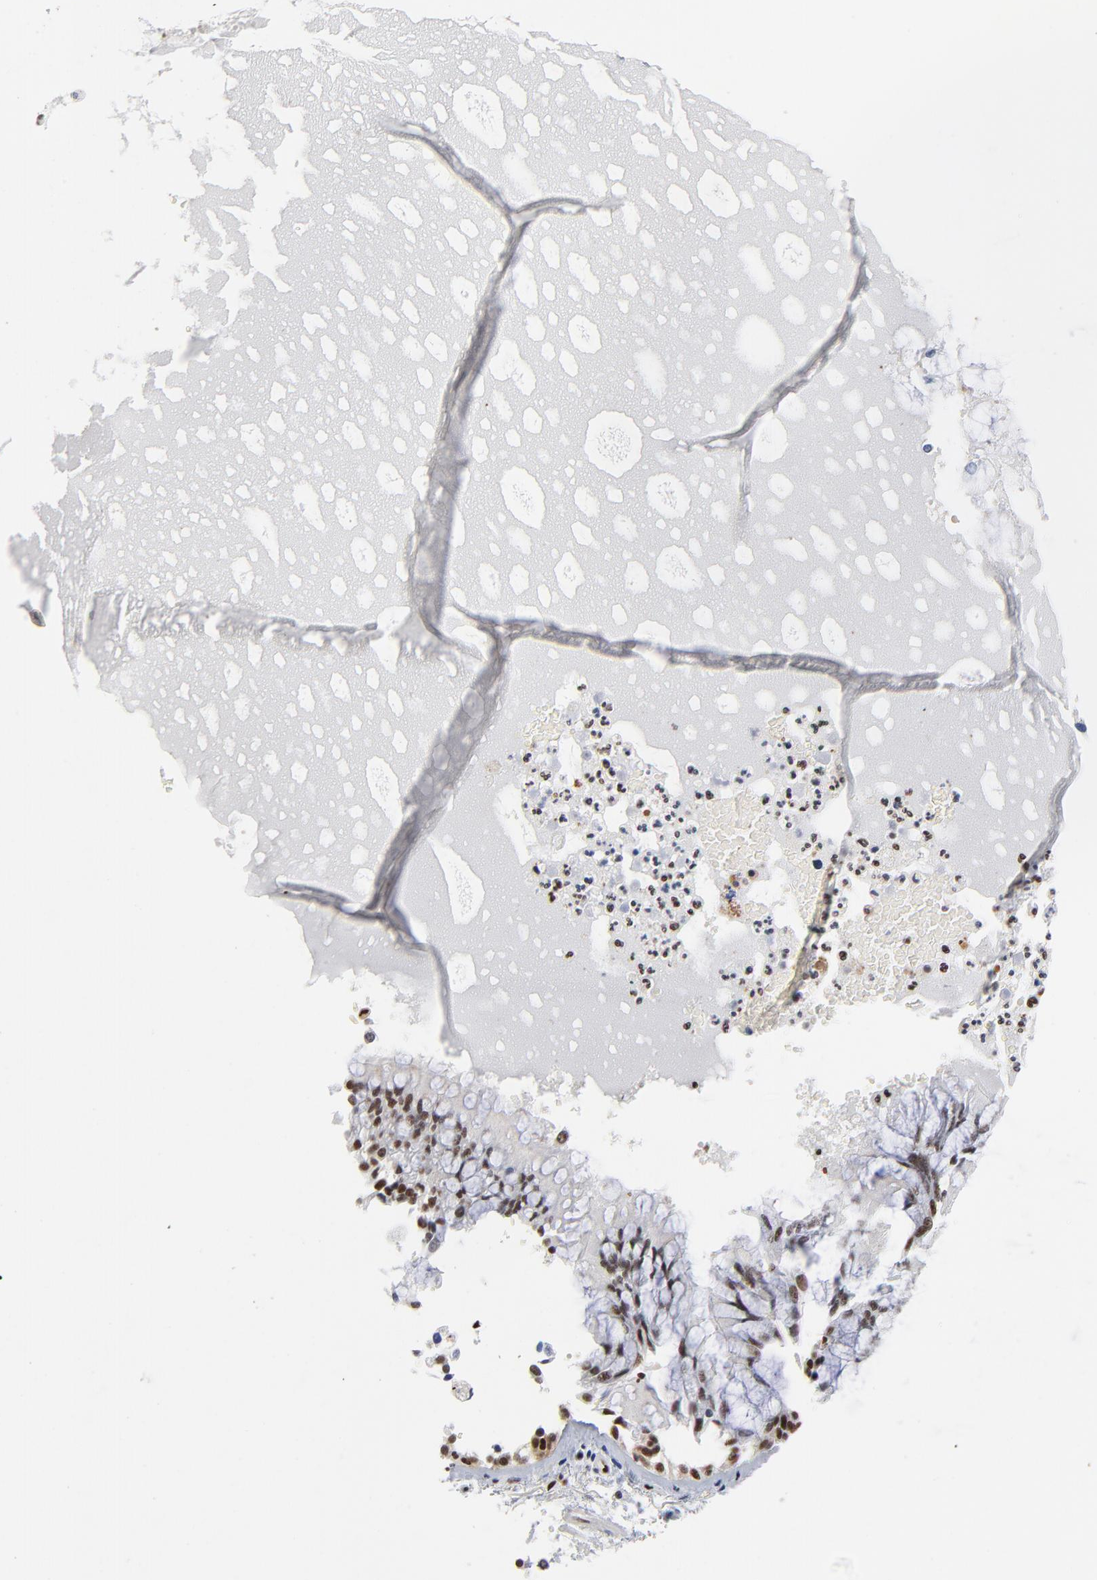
{"staining": {"intensity": "strong", "quantity": ">75%", "location": "nuclear"}, "tissue": "bronchus", "cell_type": "Respiratory epithelial cells", "image_type": "normal", "snomed": [{"axis": "morphology", "description": "Normal tissue, NOS"}, {"axis": "topography", "description": "Cartilage tissue"}, {"axis": "topography", "description": "Bronchus"}, {"axis": "topography", "description": "Lung"}], "caption": "Normal bronchus reveals strong nuclear expression in about >75% of respiratory epithelial cells, visualized by immunohistochemistry. Nuclei are stained in blue.", "gene": "CREB1", "patient": {"sex": "female", "age": 49}}